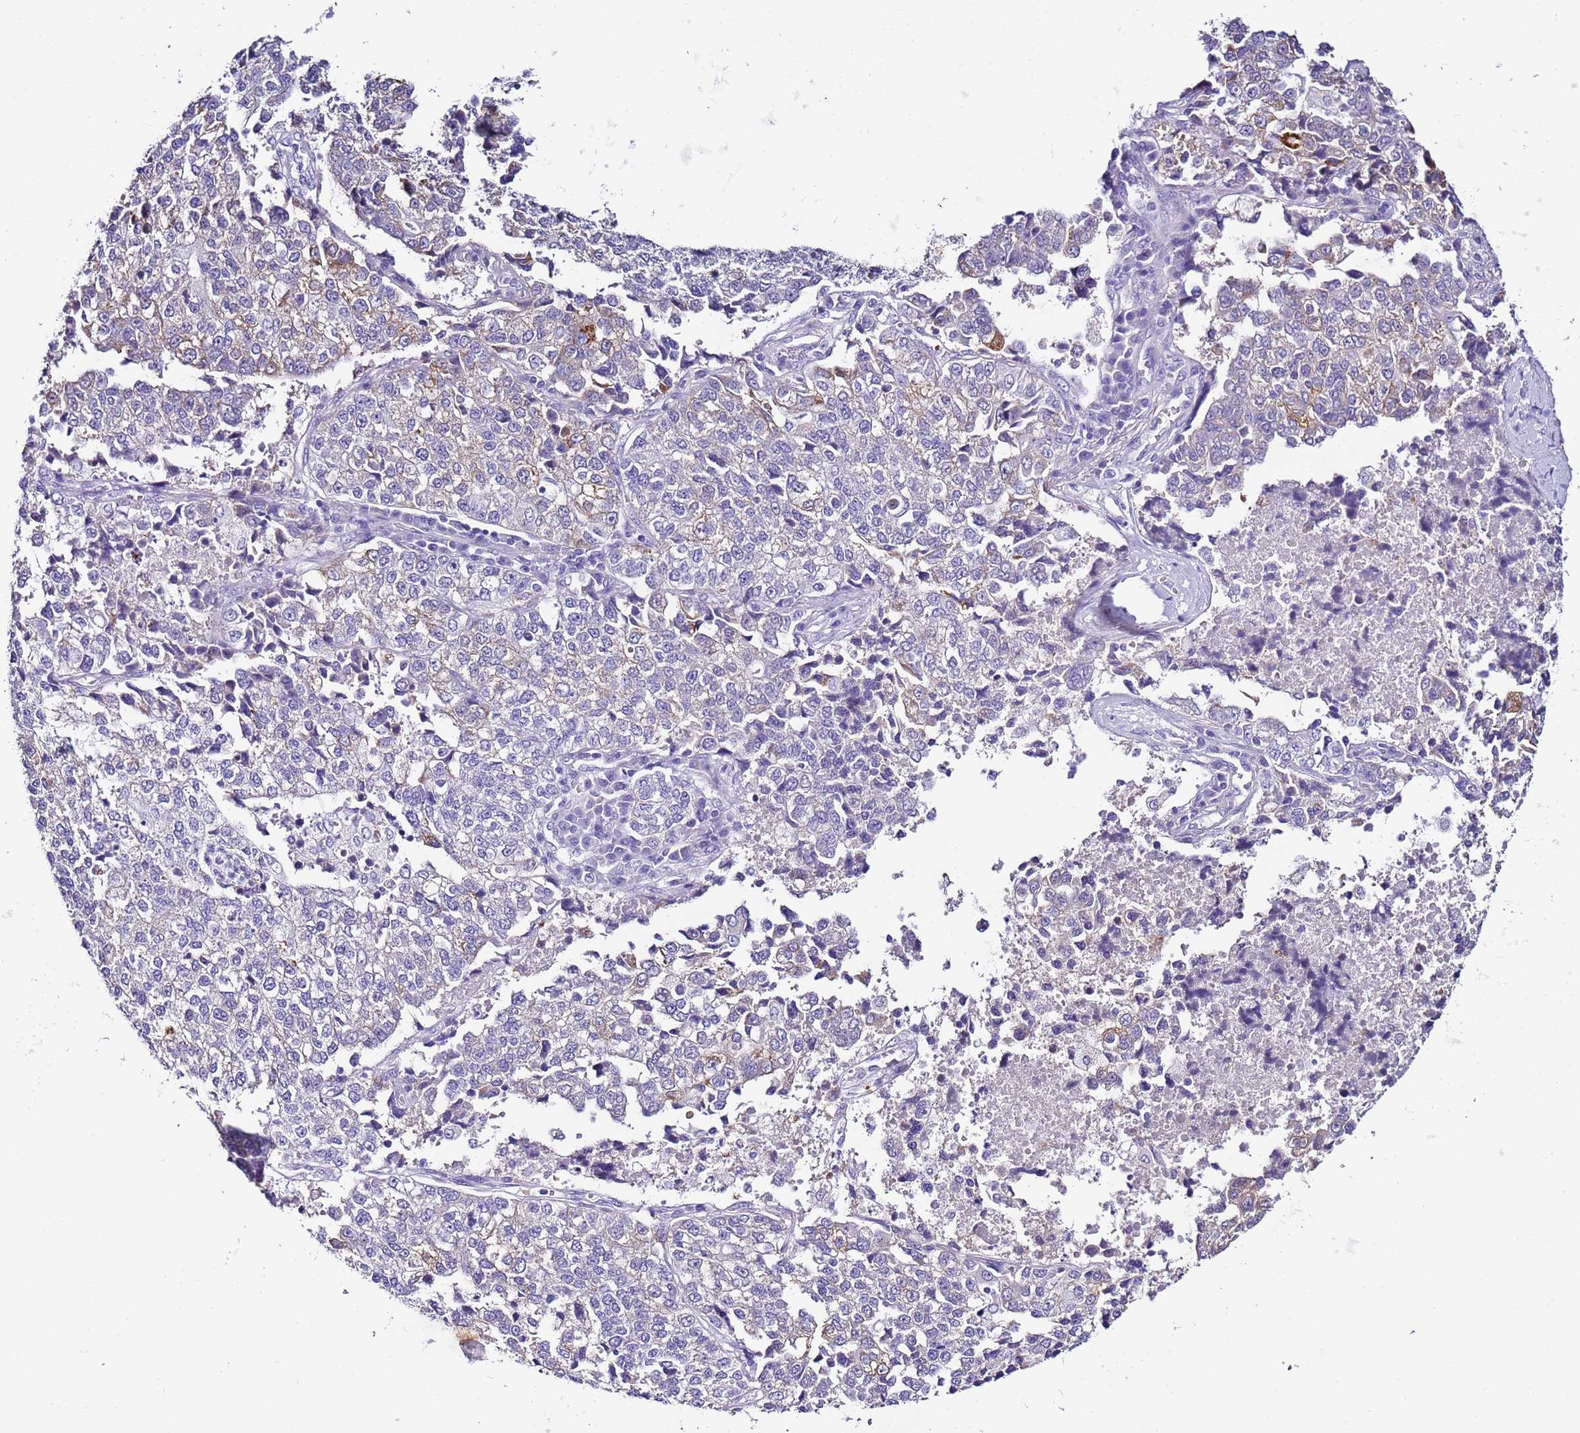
{"staining": {"intensity": "negative", "quantity": "none", "location": "none"}, "tissue": "lung cancer", "cell_type": "Tumor cells", "image_type": "cancer", "snomed": [{"axis": "morphology", "description": "Adenocarcinoma, NOS"}, {"axis": "topography", "description": "Lung"}], "caption": "Micrograph shows no significant protein positivity in tumor cells of lung cancer (adenocarcinoma).", "gene": "HGD", "patient": {"sex": "male", "age": 49}}